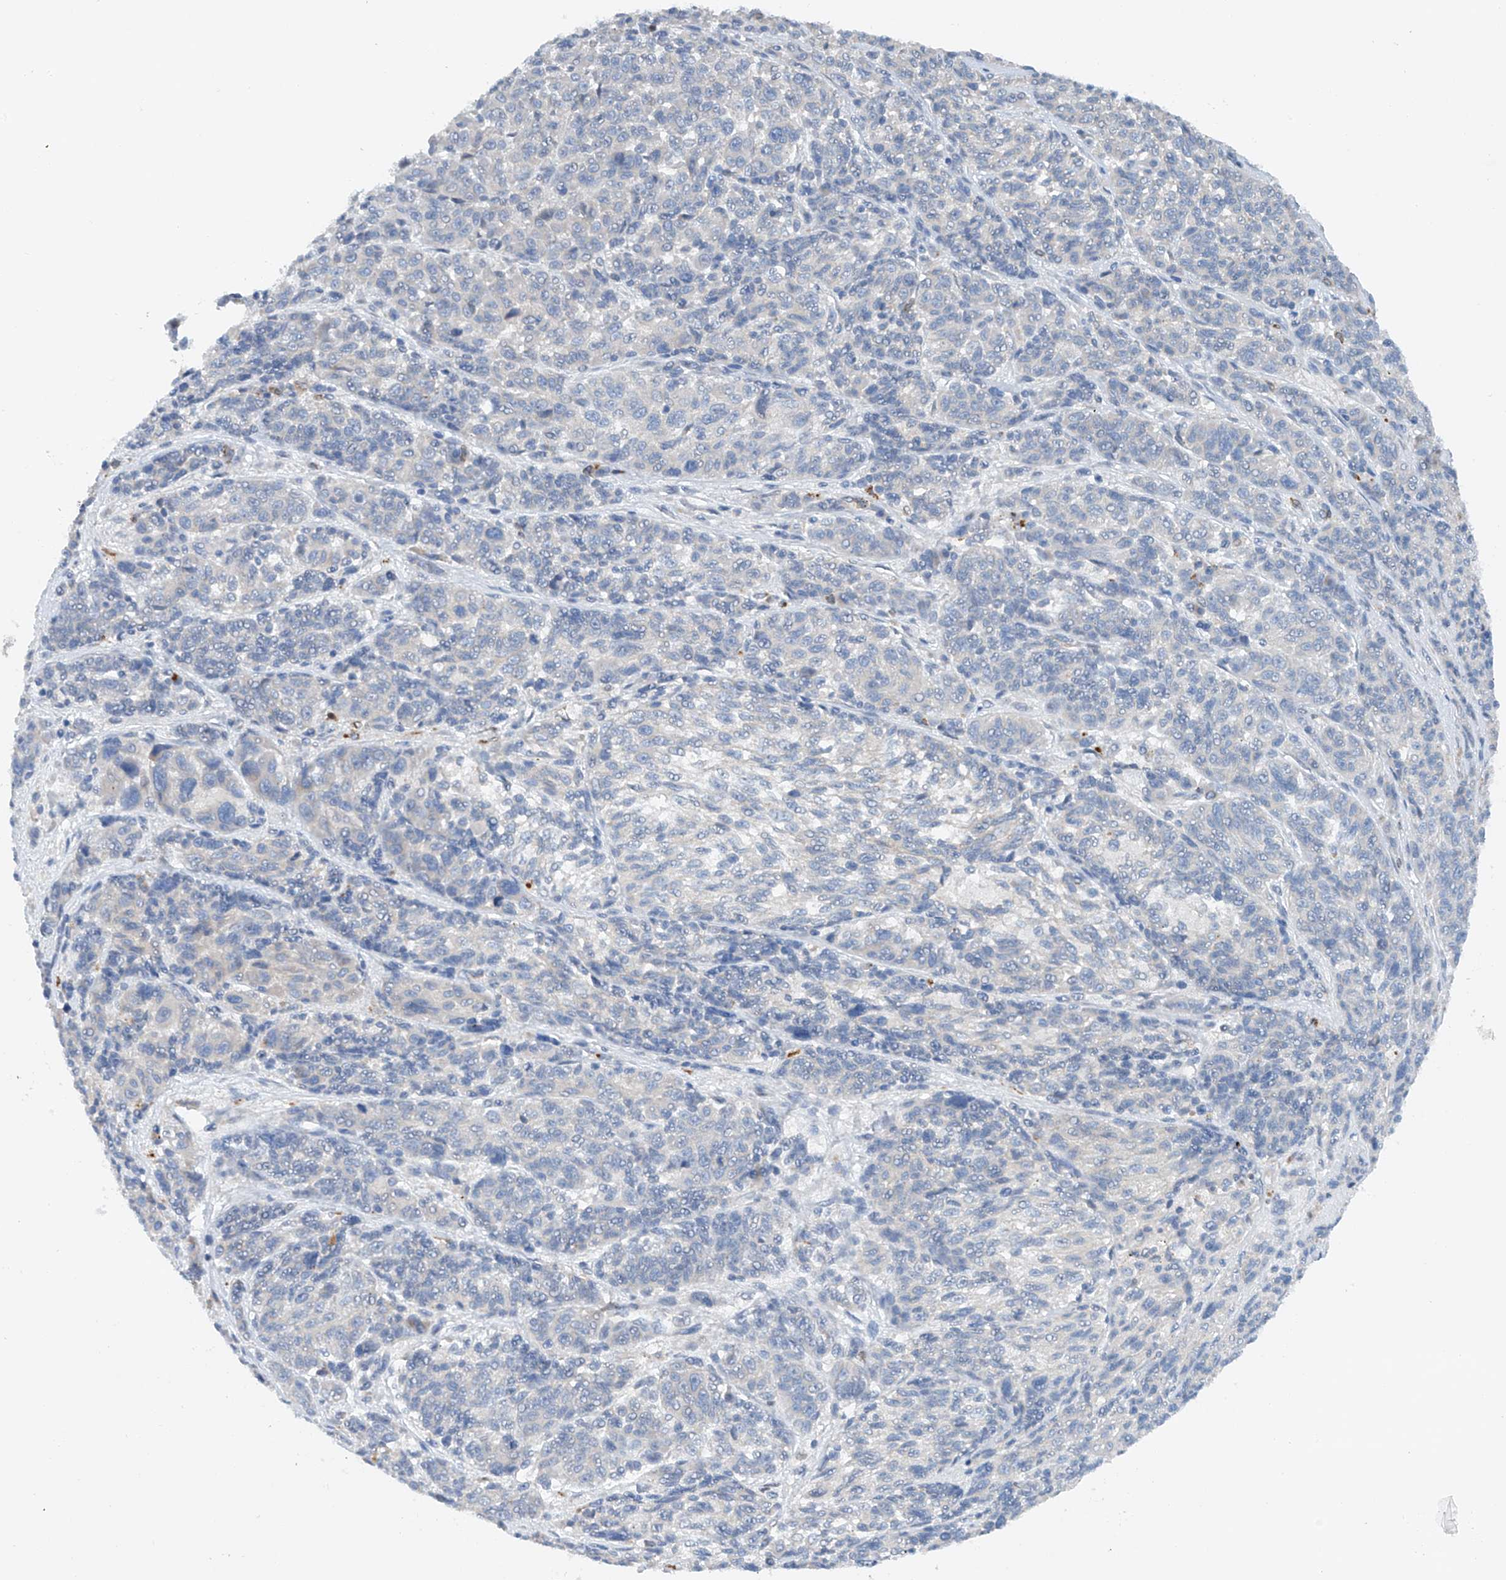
{"staining": {"intensity": "negative", "quantity": "none", "location": "none"}, "tissue": "melanoma", "cell_type": "Tumor cells", "image_type": "cancer", "snomed": [{"axis": "morphology", "description": "Malignant melanoma, NOS"}, {"axis": "topography", "description": "Skin"}], "caption": "Malignant melanoma was stained to show a protein in brown. There is no significant positivity in tumor cells.", "gene": "CEP85L", "patient": {"sex": "male", "age": 53}}